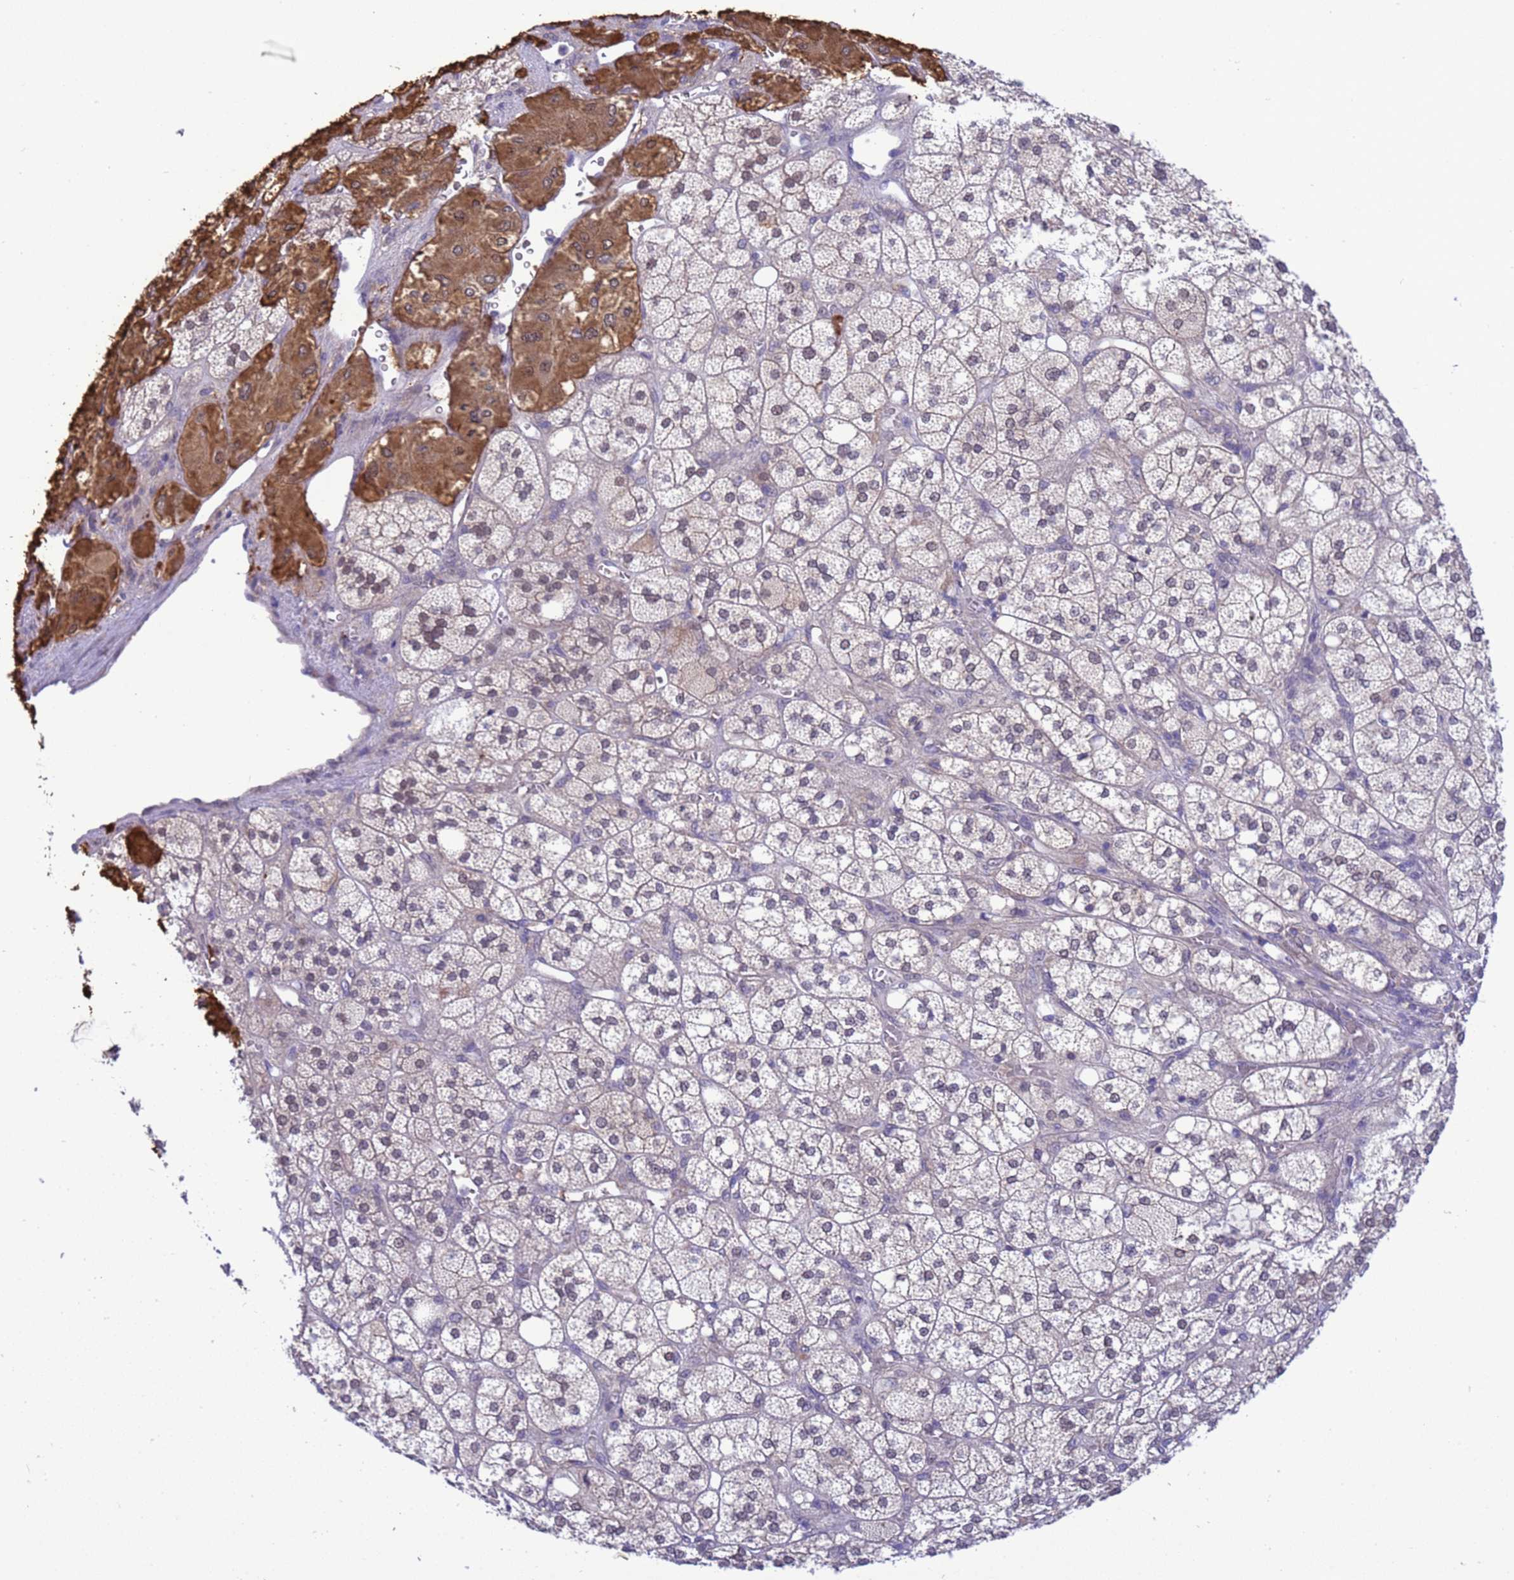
{"staining": {"intensity": "moderate", "quantity": "25%-75%", "location": "cytoplasmic/membranous,nuclear"}, "tissue": "adrenal gland", "cell_type": "Glandular cells", "image_type": "normal", "snomed": [{"axis": "morphology", "description": "Normal tissue, NOS"}, {"axis": "topography", "description": "Adrenal gland"}], "caption": "A histopathology image showing moderate cytoplasmic/membranous,nuclear staining in about 25%-75% of glandular cells in unremarkable adrenal gland, as visualized by brown immunohistochemical staining.", "gene": "ZNF461", "patient": {"sex": "male", "age": 61}}